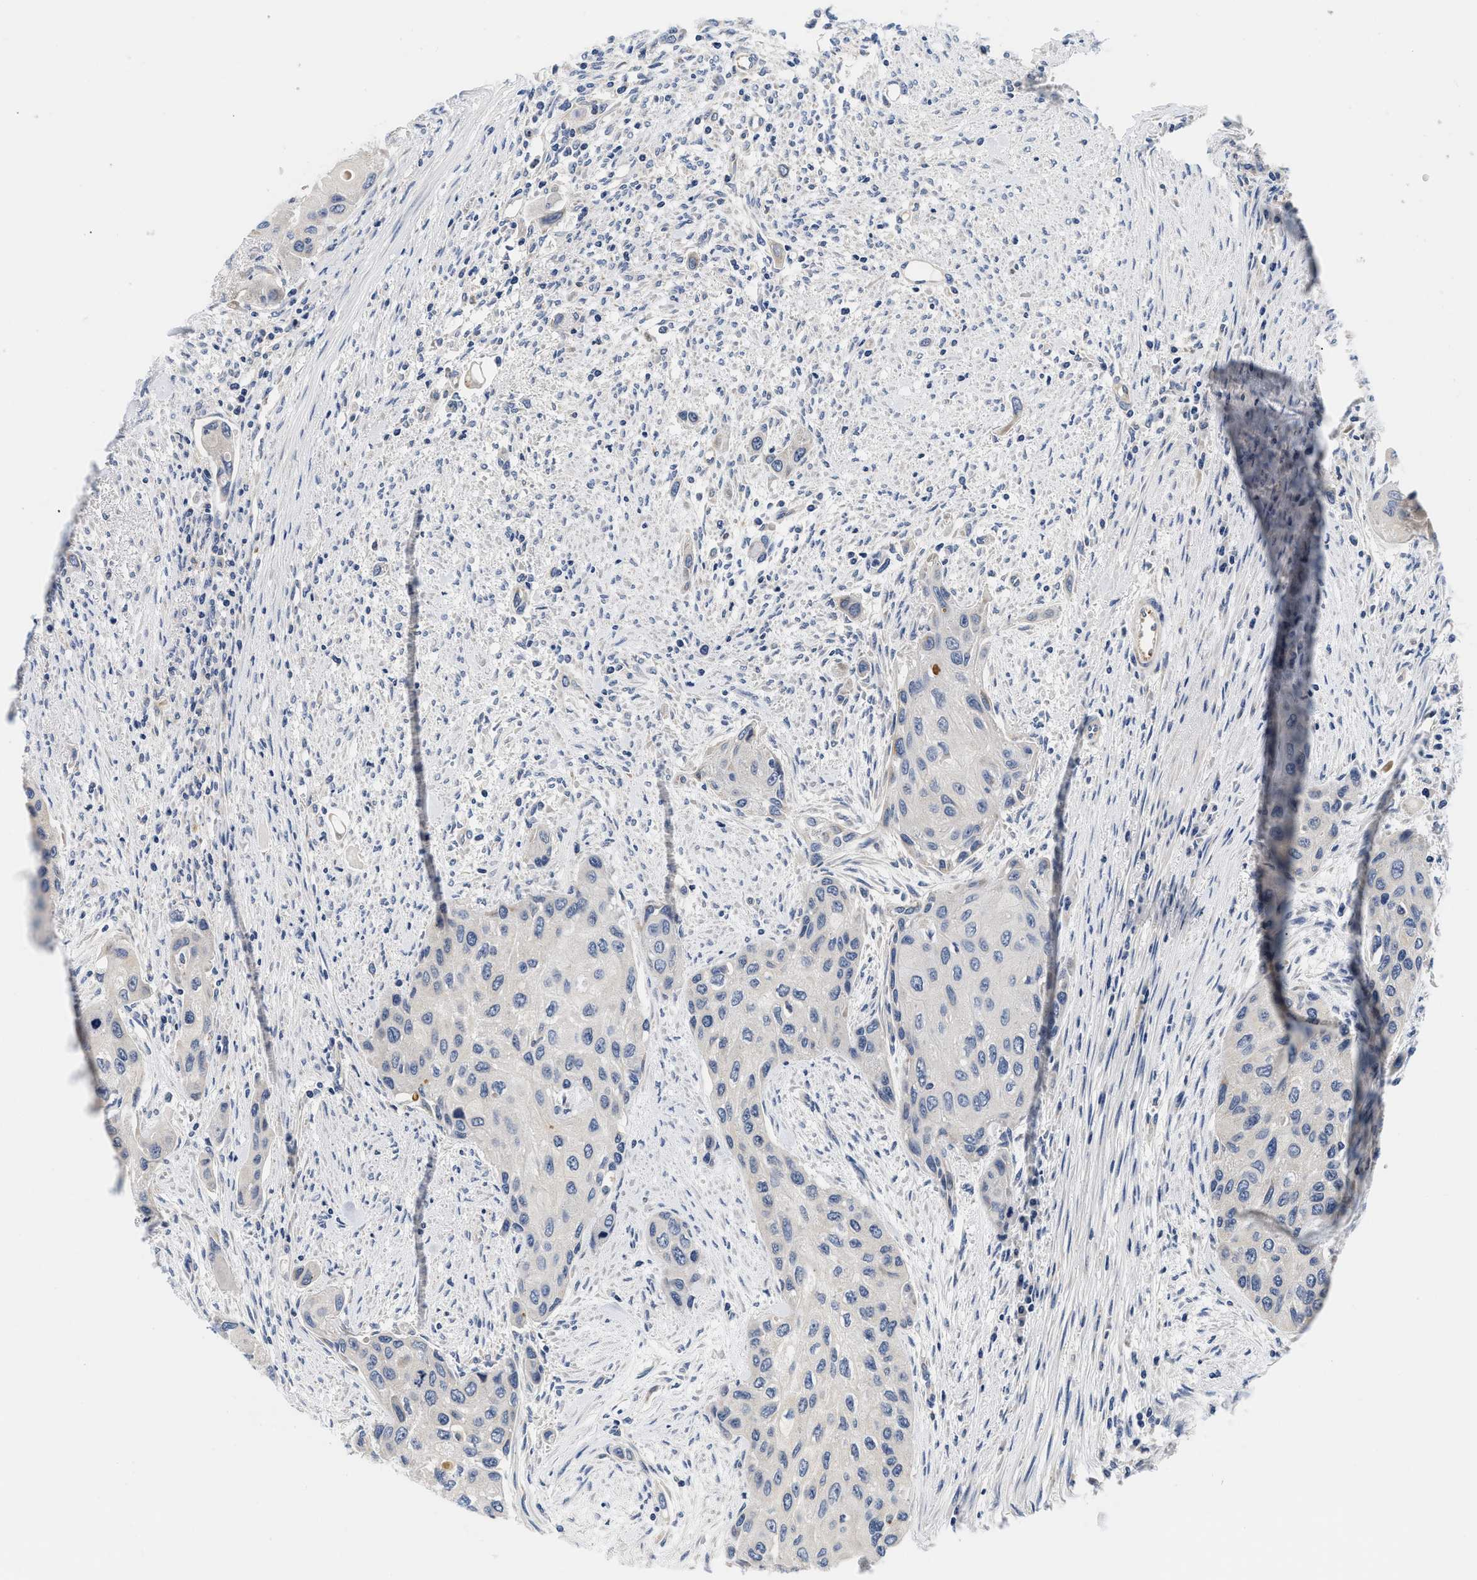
{"staining": {"intensity": "negative", "quantity": "none", "location": "none"}, "tissue": "urothelial cancer", "cell_type": "Tumor cells", "image_type": "cancer", "snomed": [{"axis": "morphology", "description": "Urothelial carcinoma, High grade"}, {"axis": "topography", "description": "Urinary bladder"}], "caption": "Immunohistochemistry (IHC) of urothelial cancer demonstrates no expression in tumor cells. The staining is performed using DAB brown chromogen with nuclei counter-stained in using hematoxylin.", "gene": "PDP1", "patient": {"sex": "female", "age": 56}}